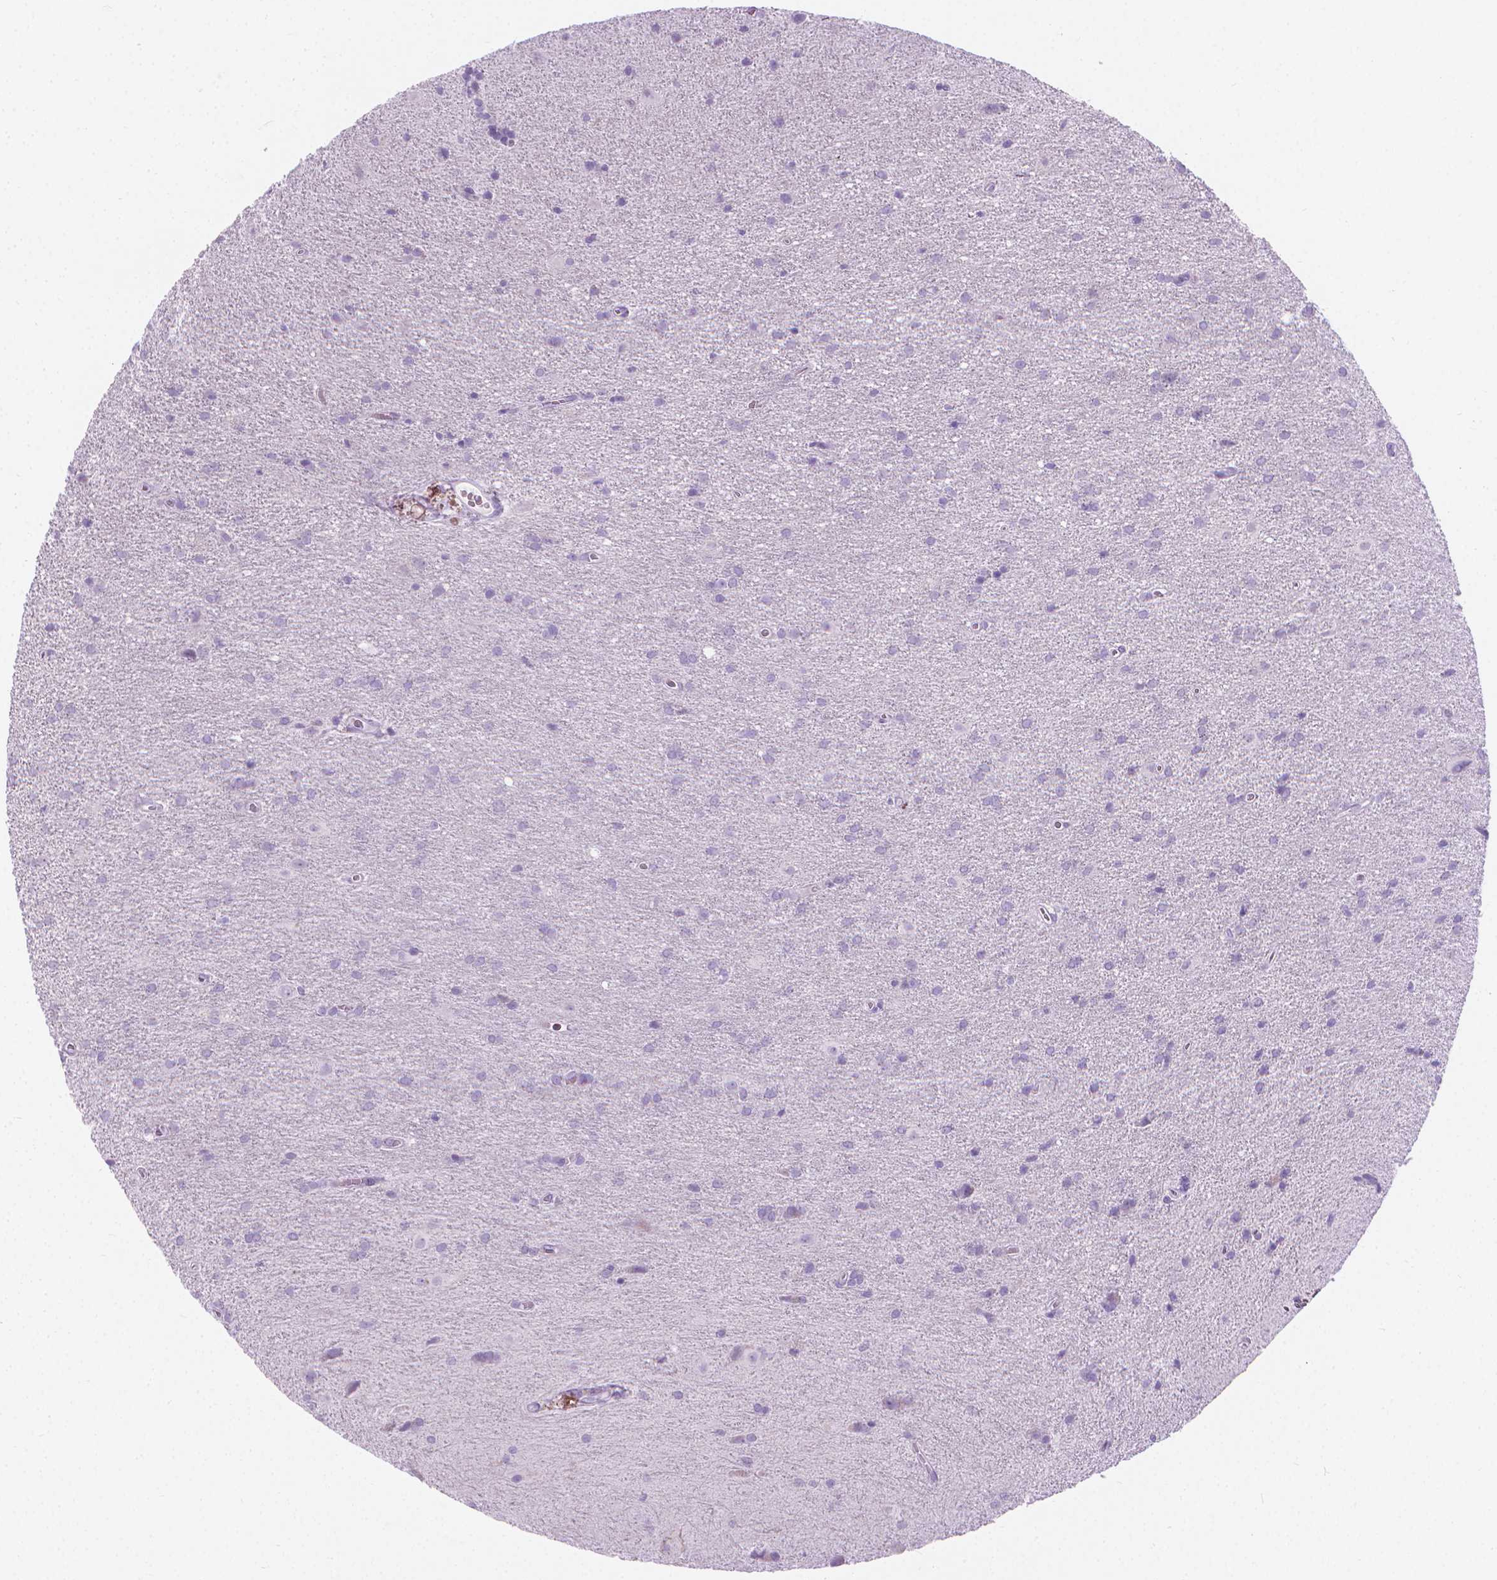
{"staining": {"intensity": "negative", "quantity": "none", "location": "none"}, "tissue": "glioma", "cell_type": "Tumor cells", "image_type": "cancer", "snomed": [{"axis": "morphology", "description": "Glioma, malignant, Low grade"}, {"axis": "topography", "description": "Brain"}], "caption": "Photomicrograph shows no protein staining in tumor cells of malignant glioma (low-grade) tissue.", "gene": "CFAP52", "patient": {"sex": "male", "age": 58}}